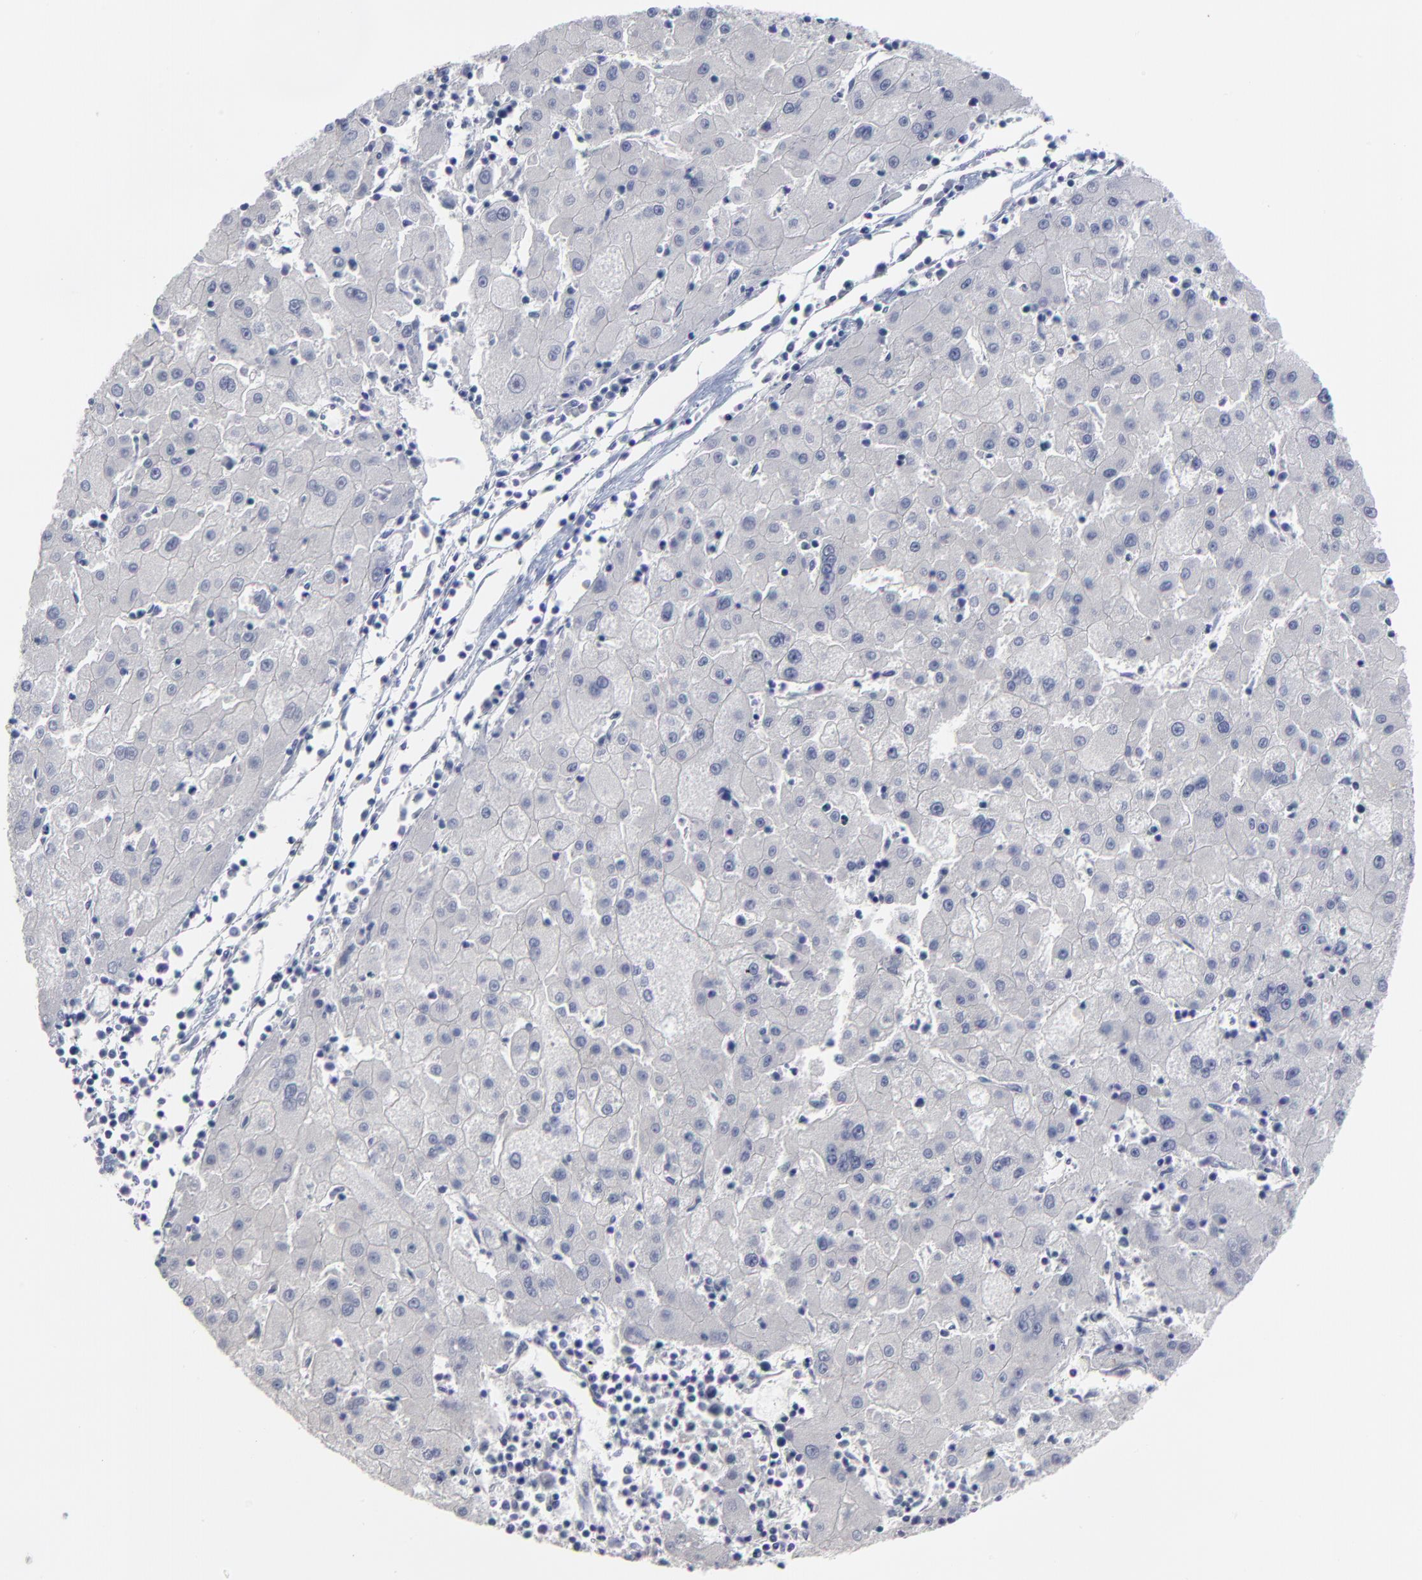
{"staining": {"intensity": "negative", "quantity": "none", "location": "none"}, "tissue": "liver cancer", "cell_type": "Tumor cells", "image_type": "cancer", "snomed": [{"axis": "morphology", "description": "Carcinoma, Hepatocellular, NOS"}, {"axis": "topography", "description": "Liver"}], "caption": "Photomicrograph shows no protein positivity in tumor cells of liver cancer tissue. (DAB immunohistochemistry (IHC), high magnification).", "gene": "MAGEA10", "patient": {"sex": "male", "age": 72}}